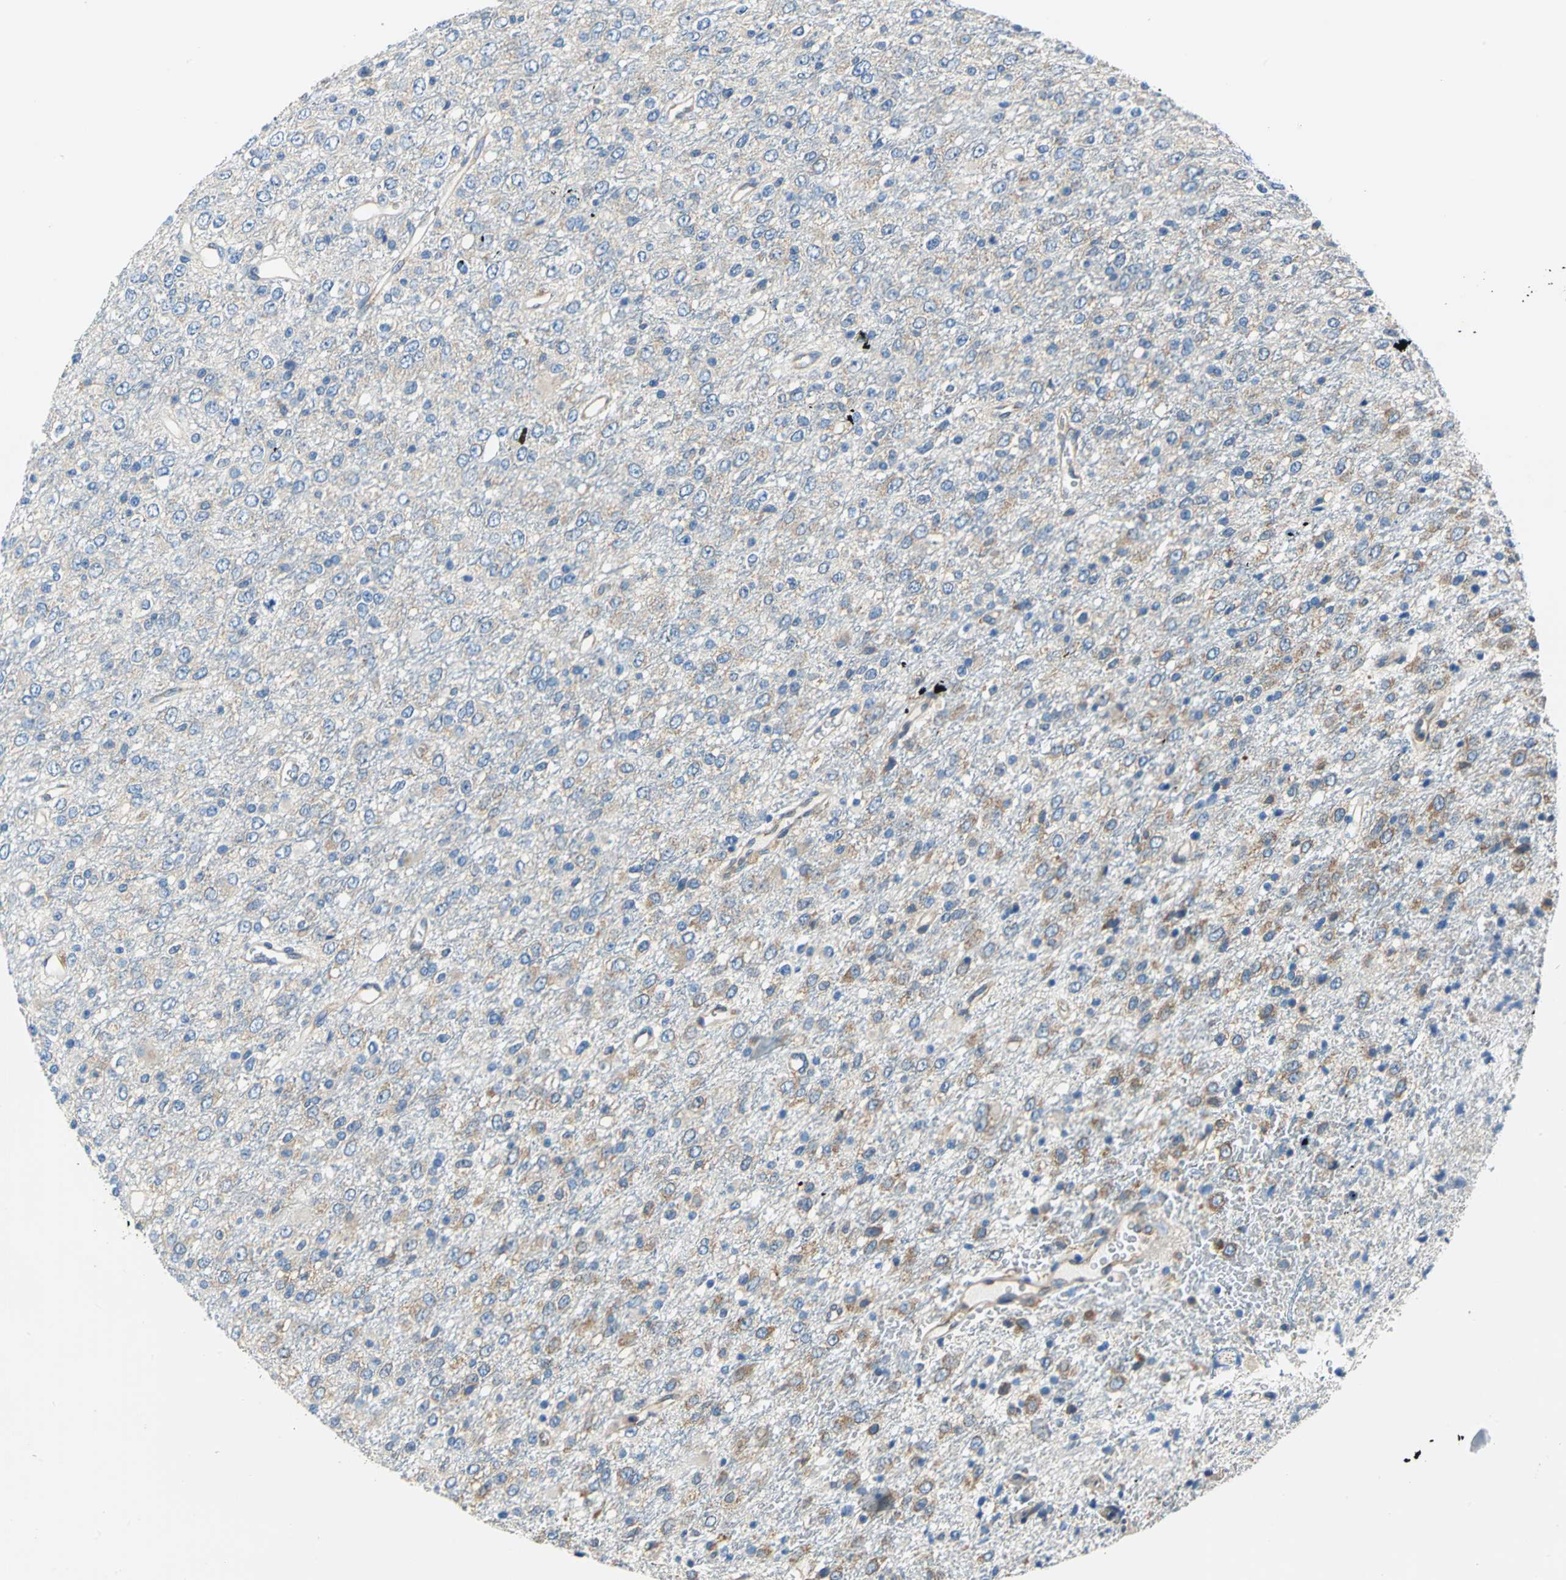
{"staining": {"intensity": "moderate", "quantity": "<25%", "location": "cytoplasmic/membranous"}, "tissue": "glioma", "cell_type": "Tumor cells", "image_type": "cancer", "snomed": [{"axis": "morphology", "description": "Glioma, malignant, High grade"}, {"axis": "topography", "description": "pancreas cauda"}], "caption": "IHC micrograph of human glioma stained for a protein (brown), which shows low levels of moderate cytoplasmic/membranous expression in about <25% of tumor cells.", "gene": "TRIM25", "patient": {"sex": "male", "age": 60}}